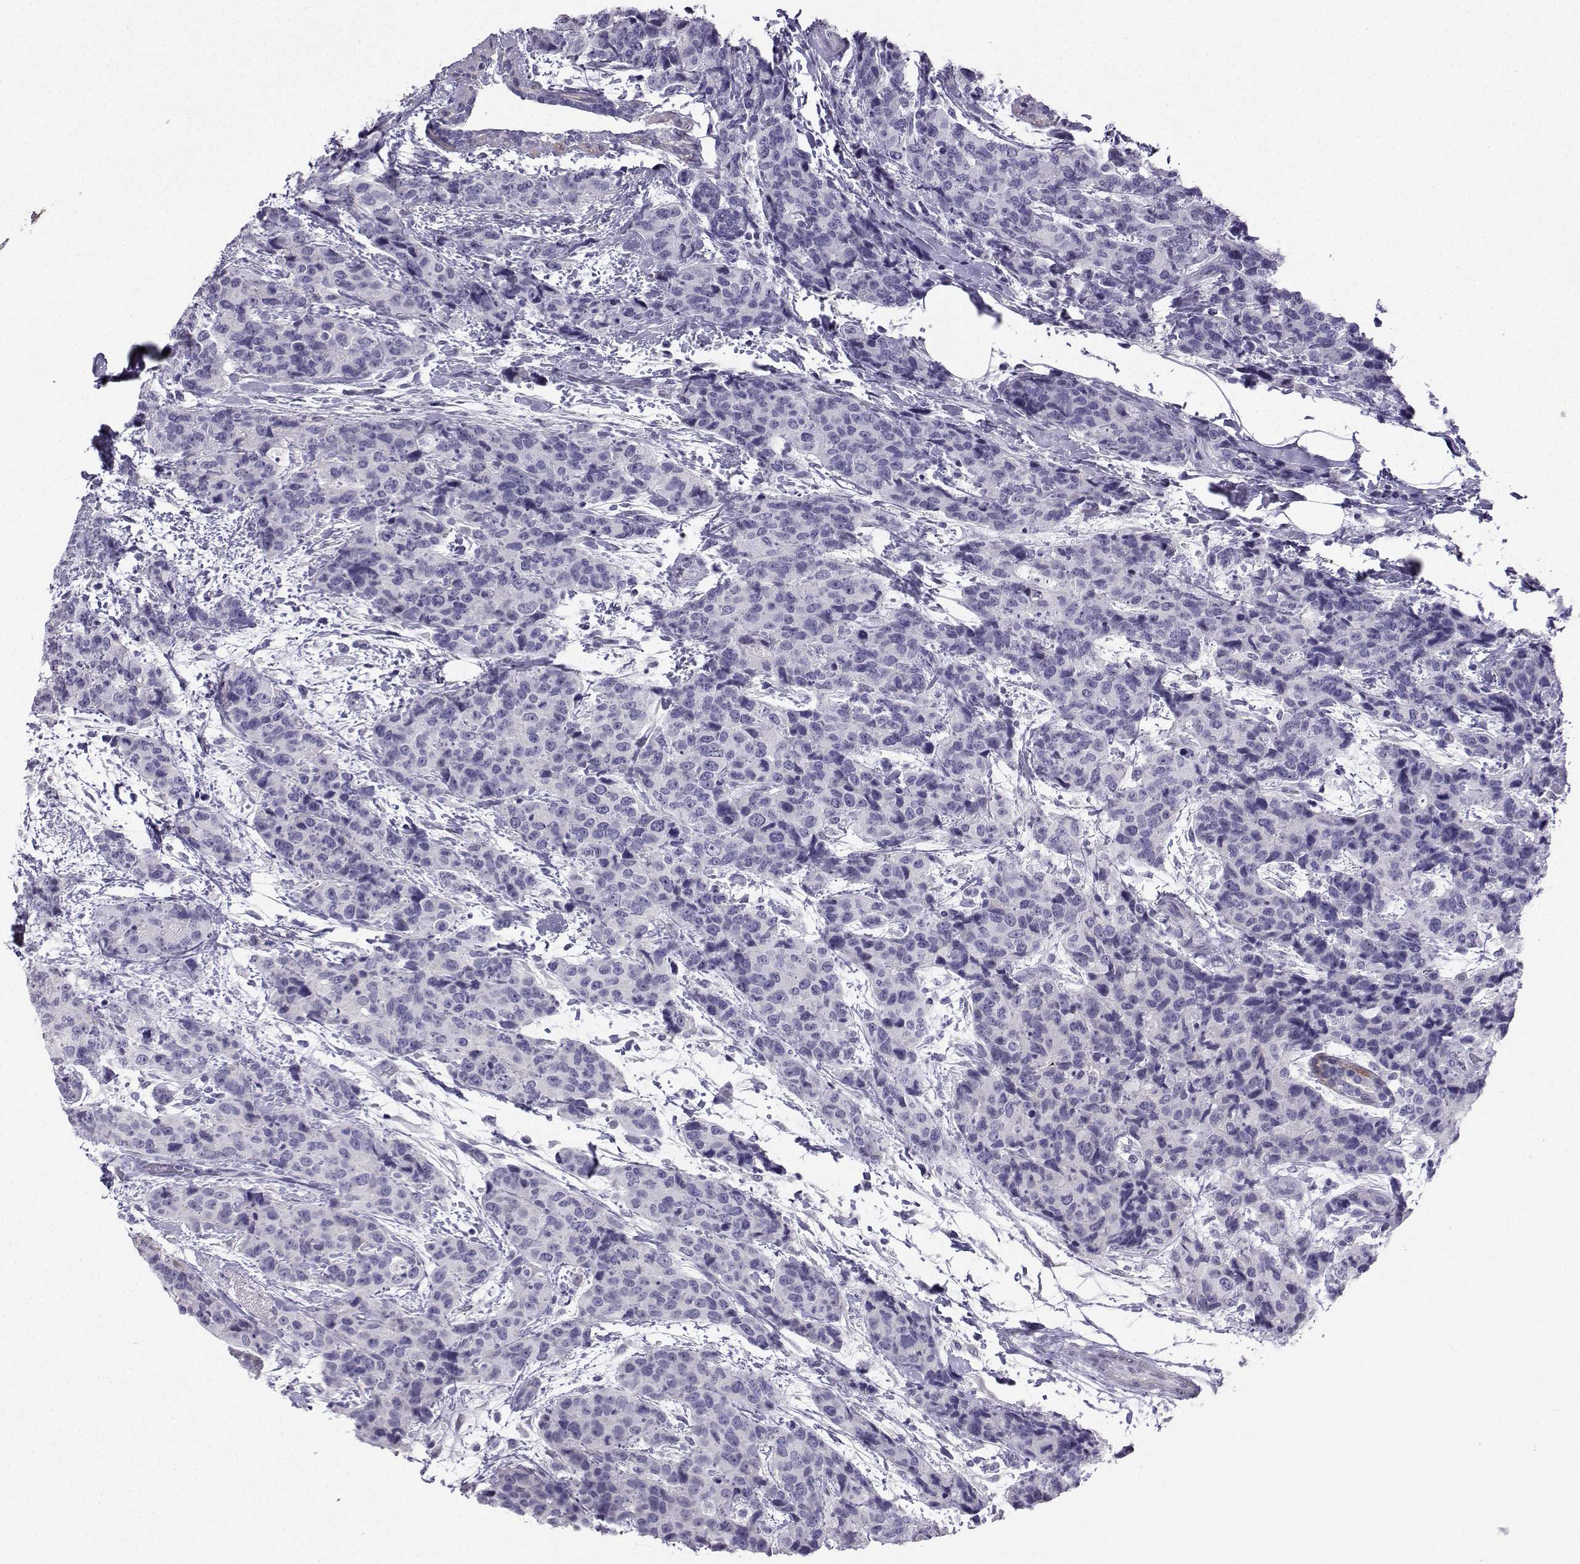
{"staining": {"intensity": "negative", "quantity": "none", "location": "none"}, "tissue": "breast cancer", "cell_type": "Tumor cells", "image_type": "cancer", "snomed": [{"axis": "morphology", "description": "Lobular carcinoma"}, {"axis": "topography", "description": "Breast"}], "caption": "DAB (3,3'-diaminobenzidine) immunohistochemical staining of breast cancer (lobular carcinoma) exhibits no significant expression in tumor cells.", "gene": "KIF17", "patient": {"sex": "female", "age": 59}}